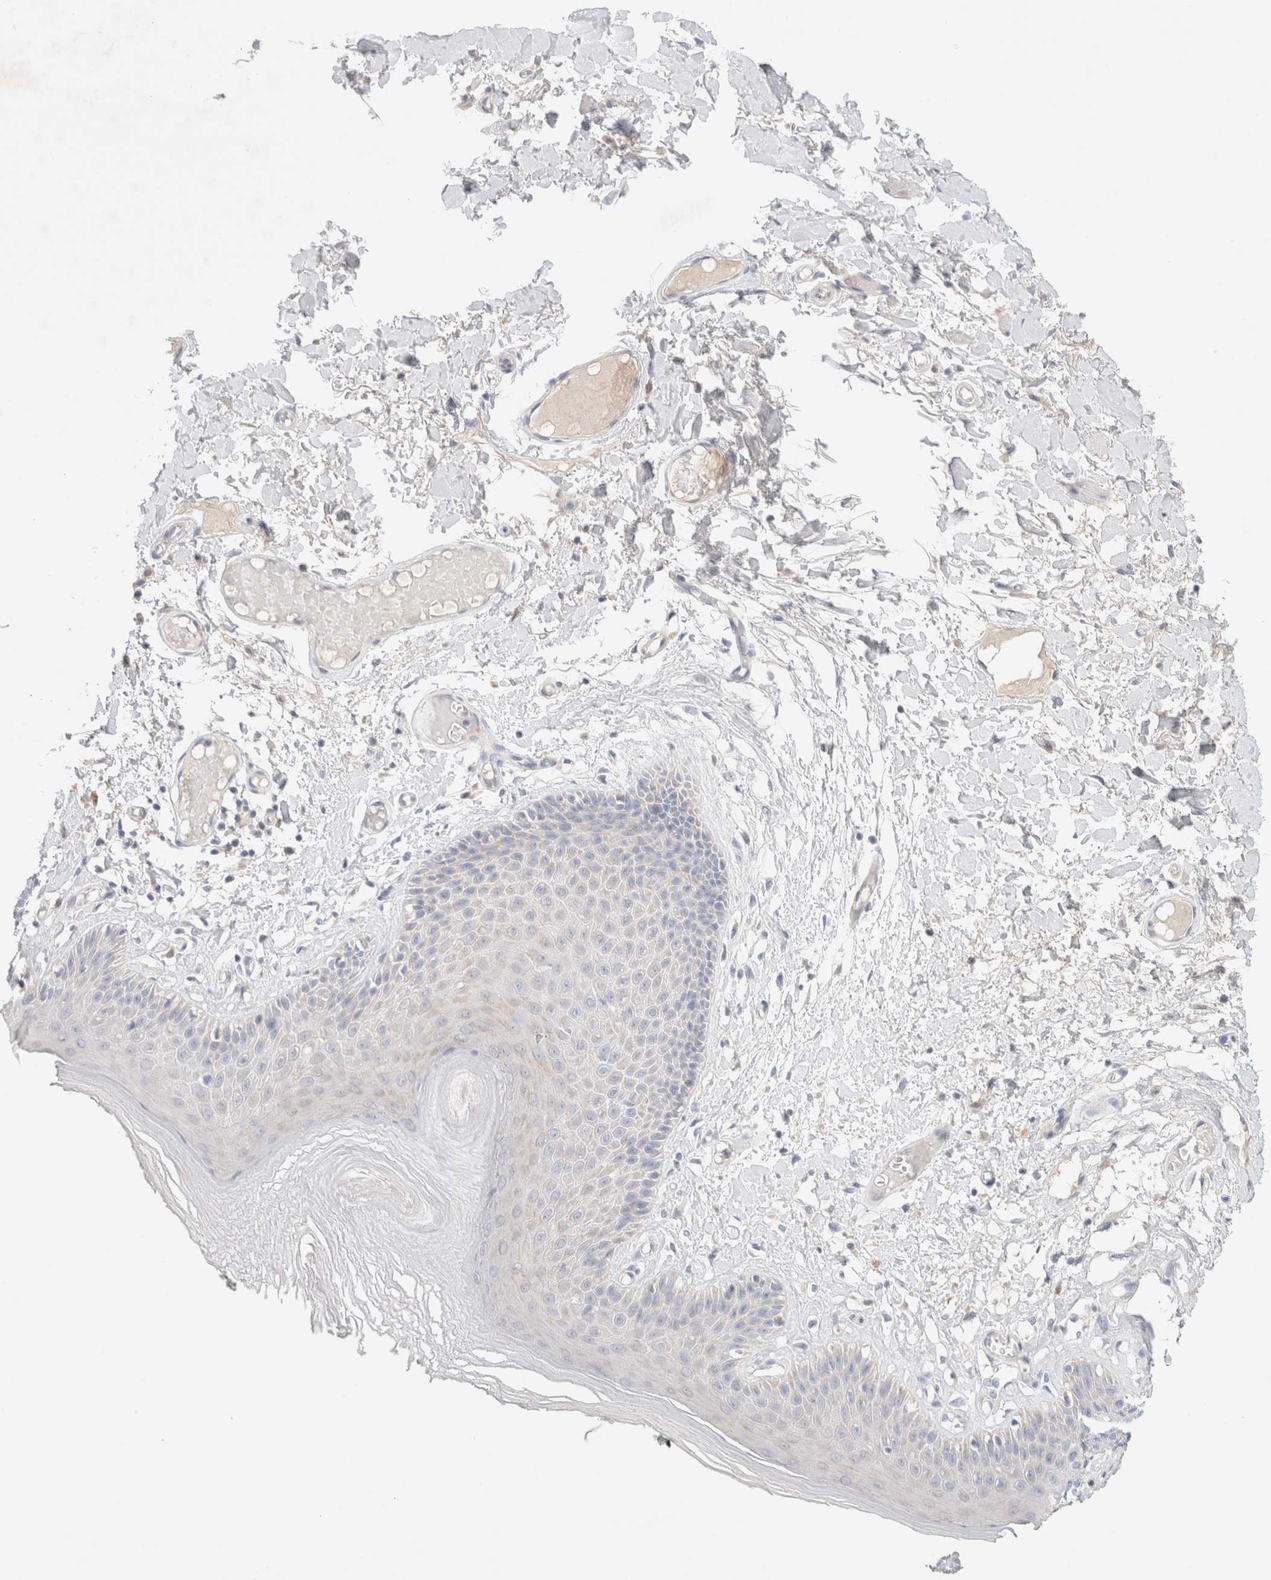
{"staining": {"intensity": "weak", "quantity": "<25%", "location": "cytoplasmic/membranous"}, "tissue": "skin", "cell_type": "Epidermal cells", "image_type": "normal", "snomed": [{"axis": "morphology", "description": "Normal tissue, NOS"}, {"axis": "topography", "description": "Vulva"}], "caption": "DAB immunohistochemical staining of benign skin exhibits no significant staining in epidermal cells.", "gene": "HEXD", "patient": {"sex": "female", "age": 73}}